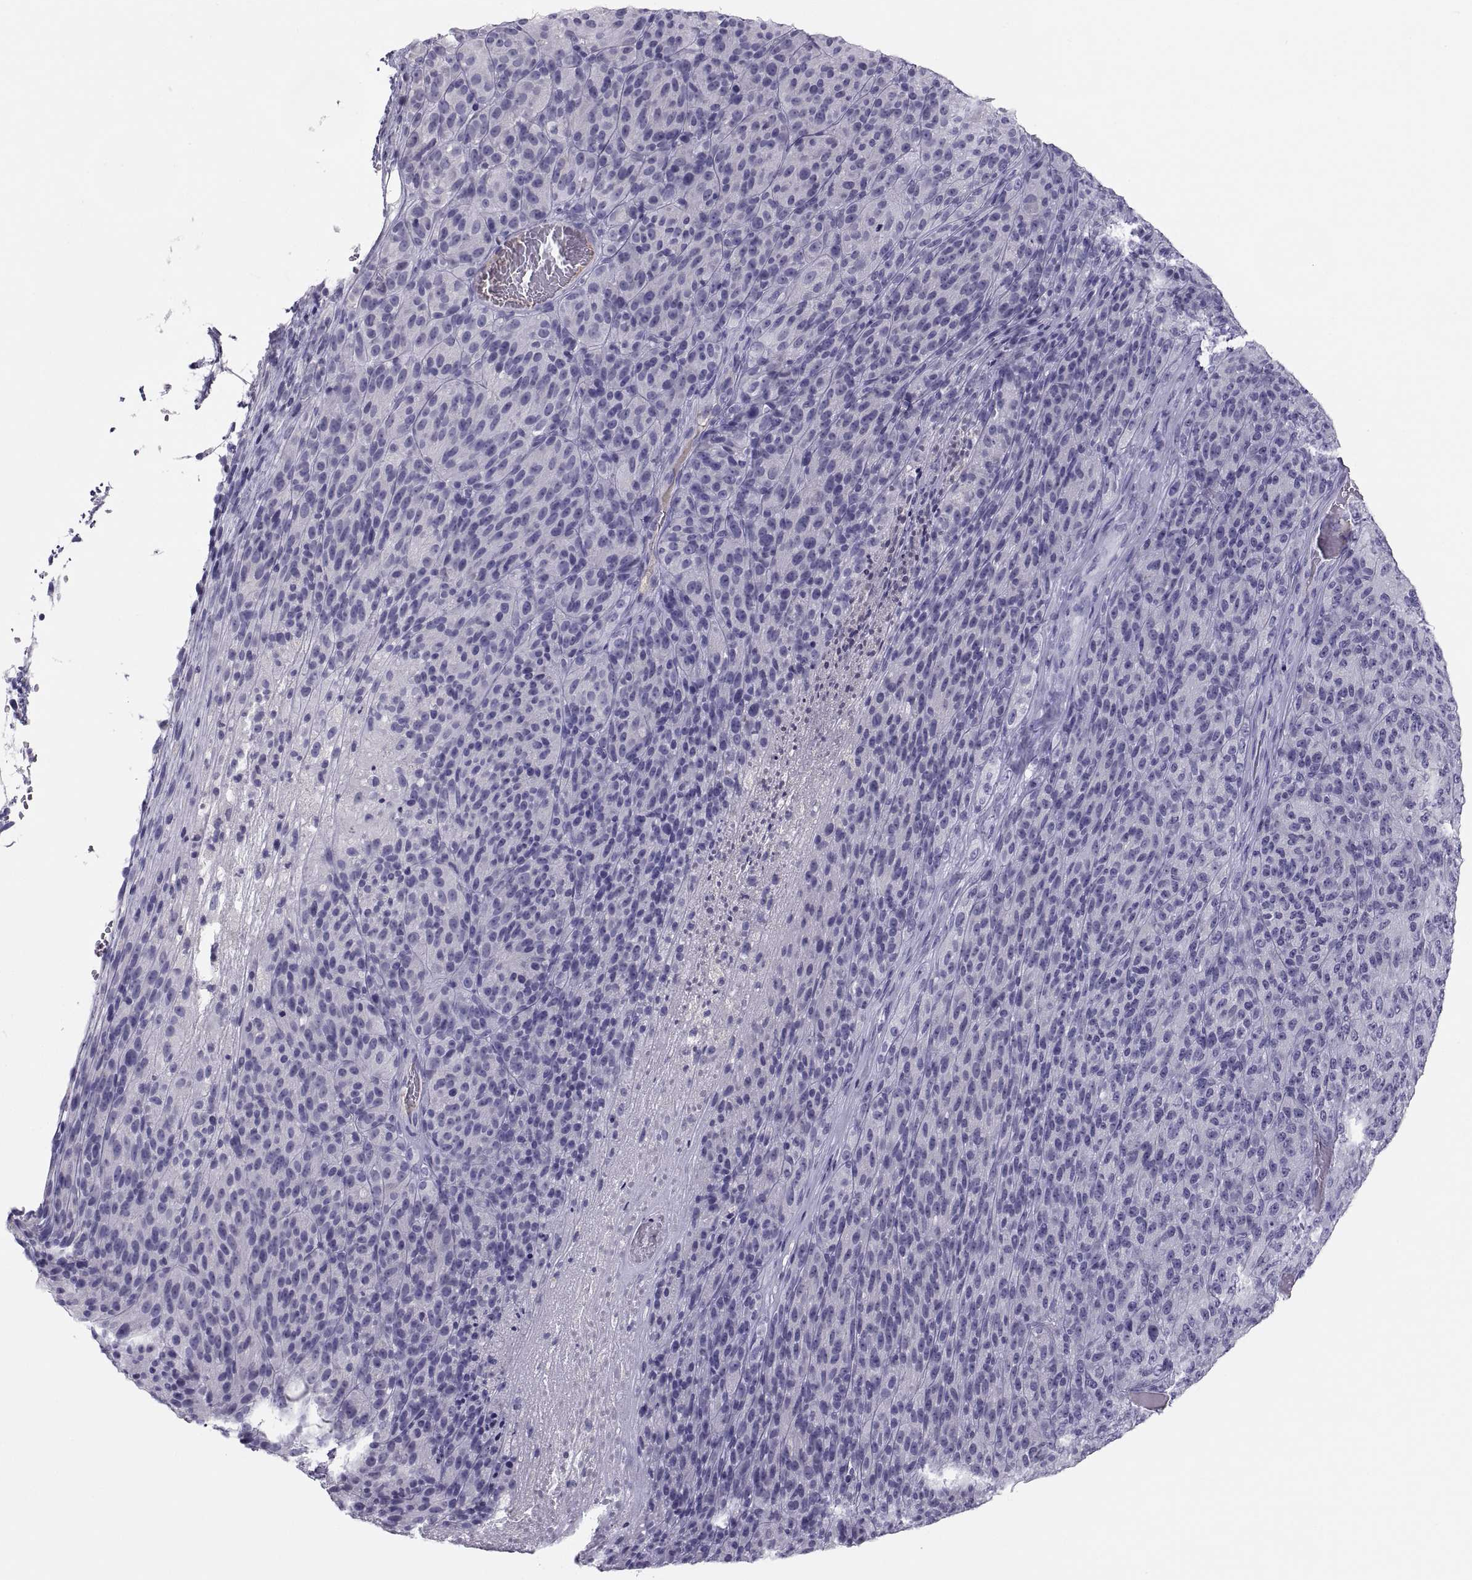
{"staining": {"intensity": "negative", "quantity": "none", "location": "none"}, "tissue": "melanoma", "cell_type": "Tumor cells", "image_type": "cancer", "snomed": [{"axis": "morphology", "description": "Malignant melanoma, Metastatic site"}, {"axis": "topography", "description": "Brain"}], "caption": "Immunohistochemical staining of melanoma reveals no significant staining in tumor cells.", "gene": "MAGEB2", "patient": {"sex": "female", "age": 56}}